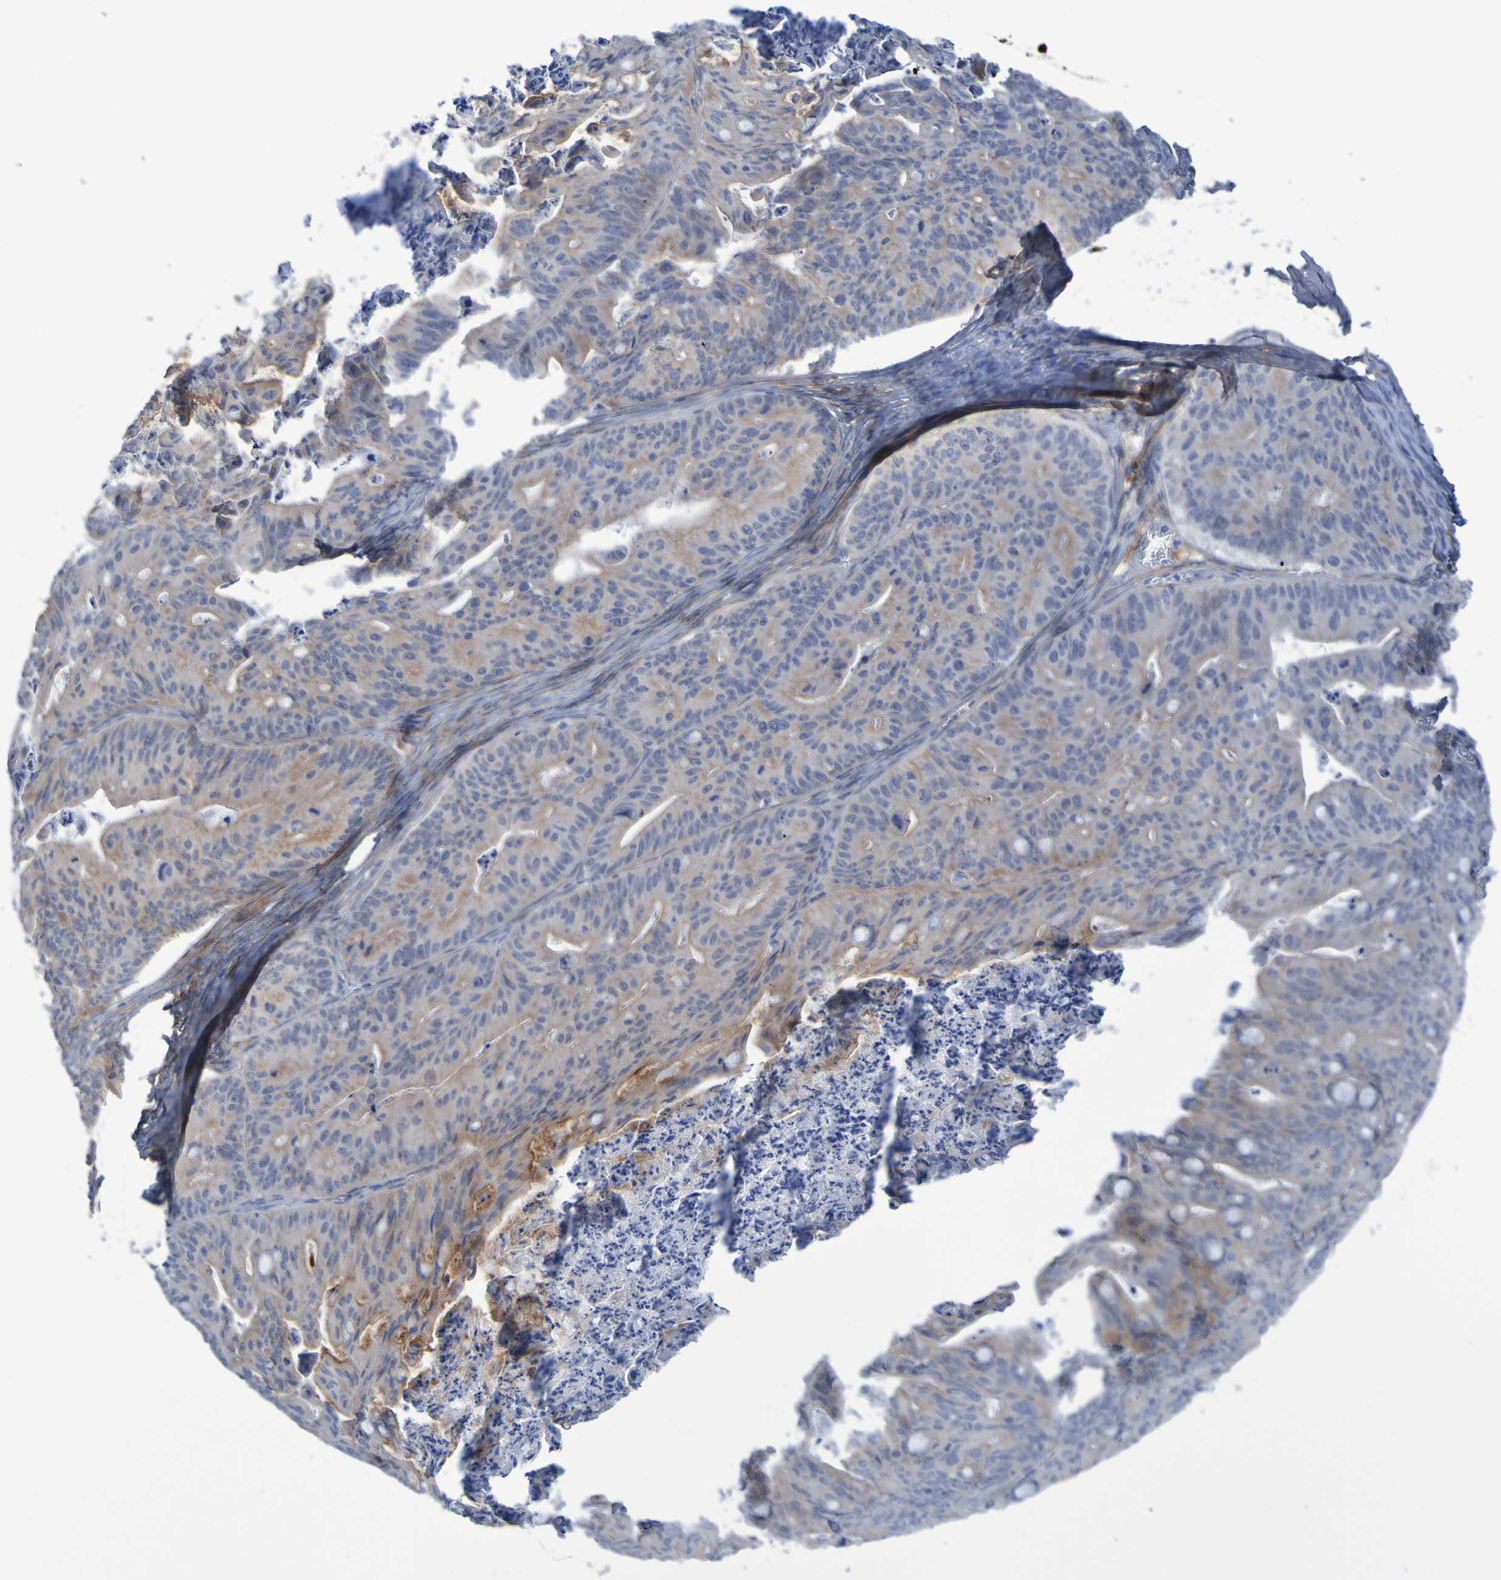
{"staining": {"intensity": "moderate", "quantity": "25%-75%", "location": "cytoplasmic/membranous"}, "tissue": "ovarian cancer", "cell_type": "Tumor cells", "image_type": "cancer", "snomed": [{"axis": "morphology", "description": "Cystadenocarcinoma, mucinous, NOS"}, {"axis": "topography", "description": "Ovary"}], "caption": "Tumor cells exhibit medium levels of moderate cytoplasmic/membranous positivity in approximately 25%-75% of cells in ovarian mucinous cystadenocarcinoma.", "gene": "LPP", "patient": {"sex": "female", "age": 37}}